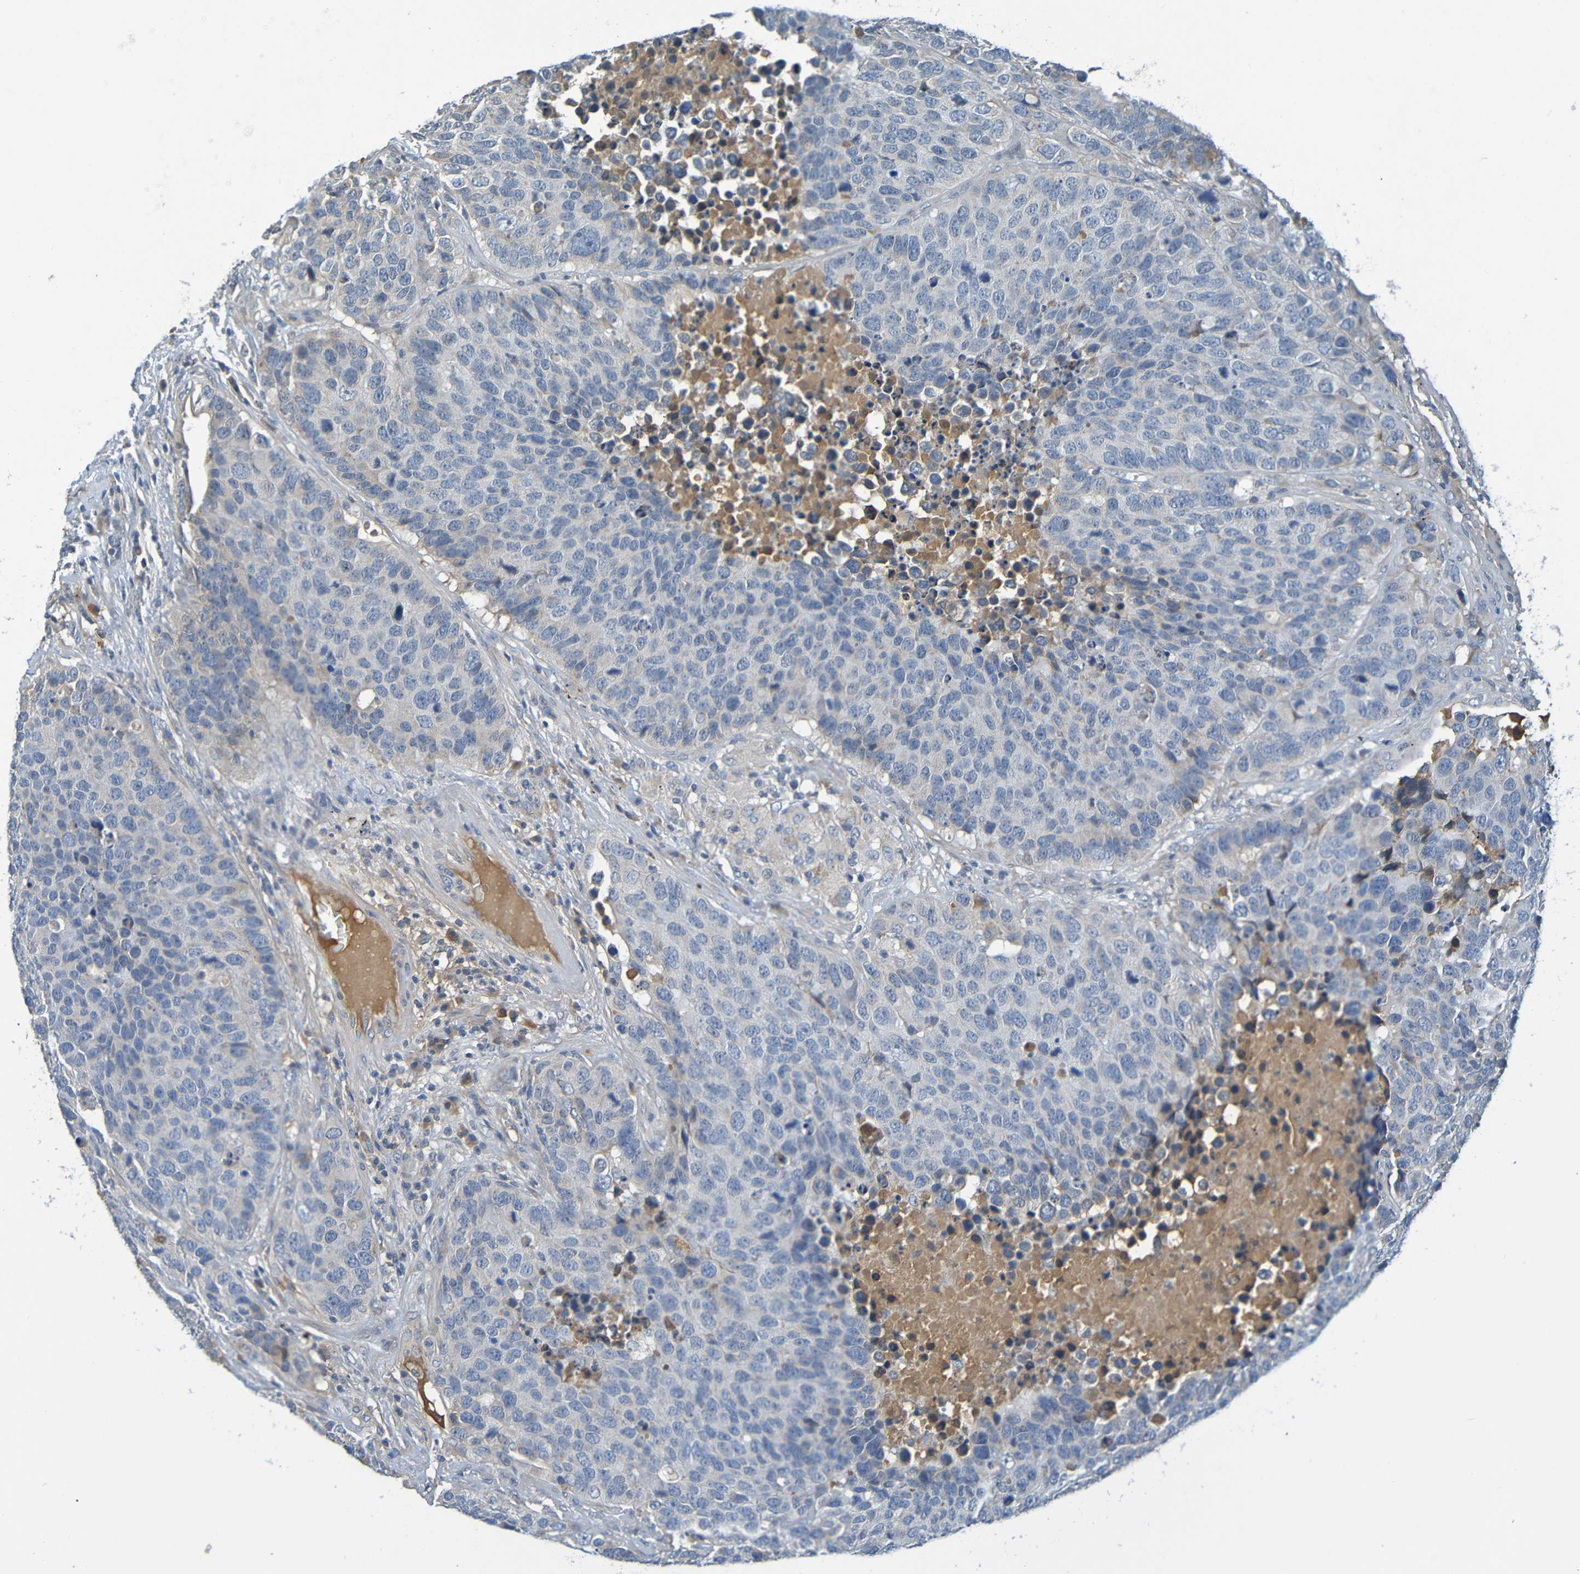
{"staining": {"intensity": "negative", "quantity": "none", "location": "none"}, "tissue": "carcinoid", "cell_type": "Tumor cells", "image_type": "cancer", "snomed": [{"axis": "morphology", "description": "Carcinoid, malignant, NOS"}, {"axis": "topography", "description": "Lung"}], "caption": "IHC of carcinoid (malignant) shows no positivity in tumor cells.", "gene": "C1QA", "patient": {"sex": "male", "age": 60}}